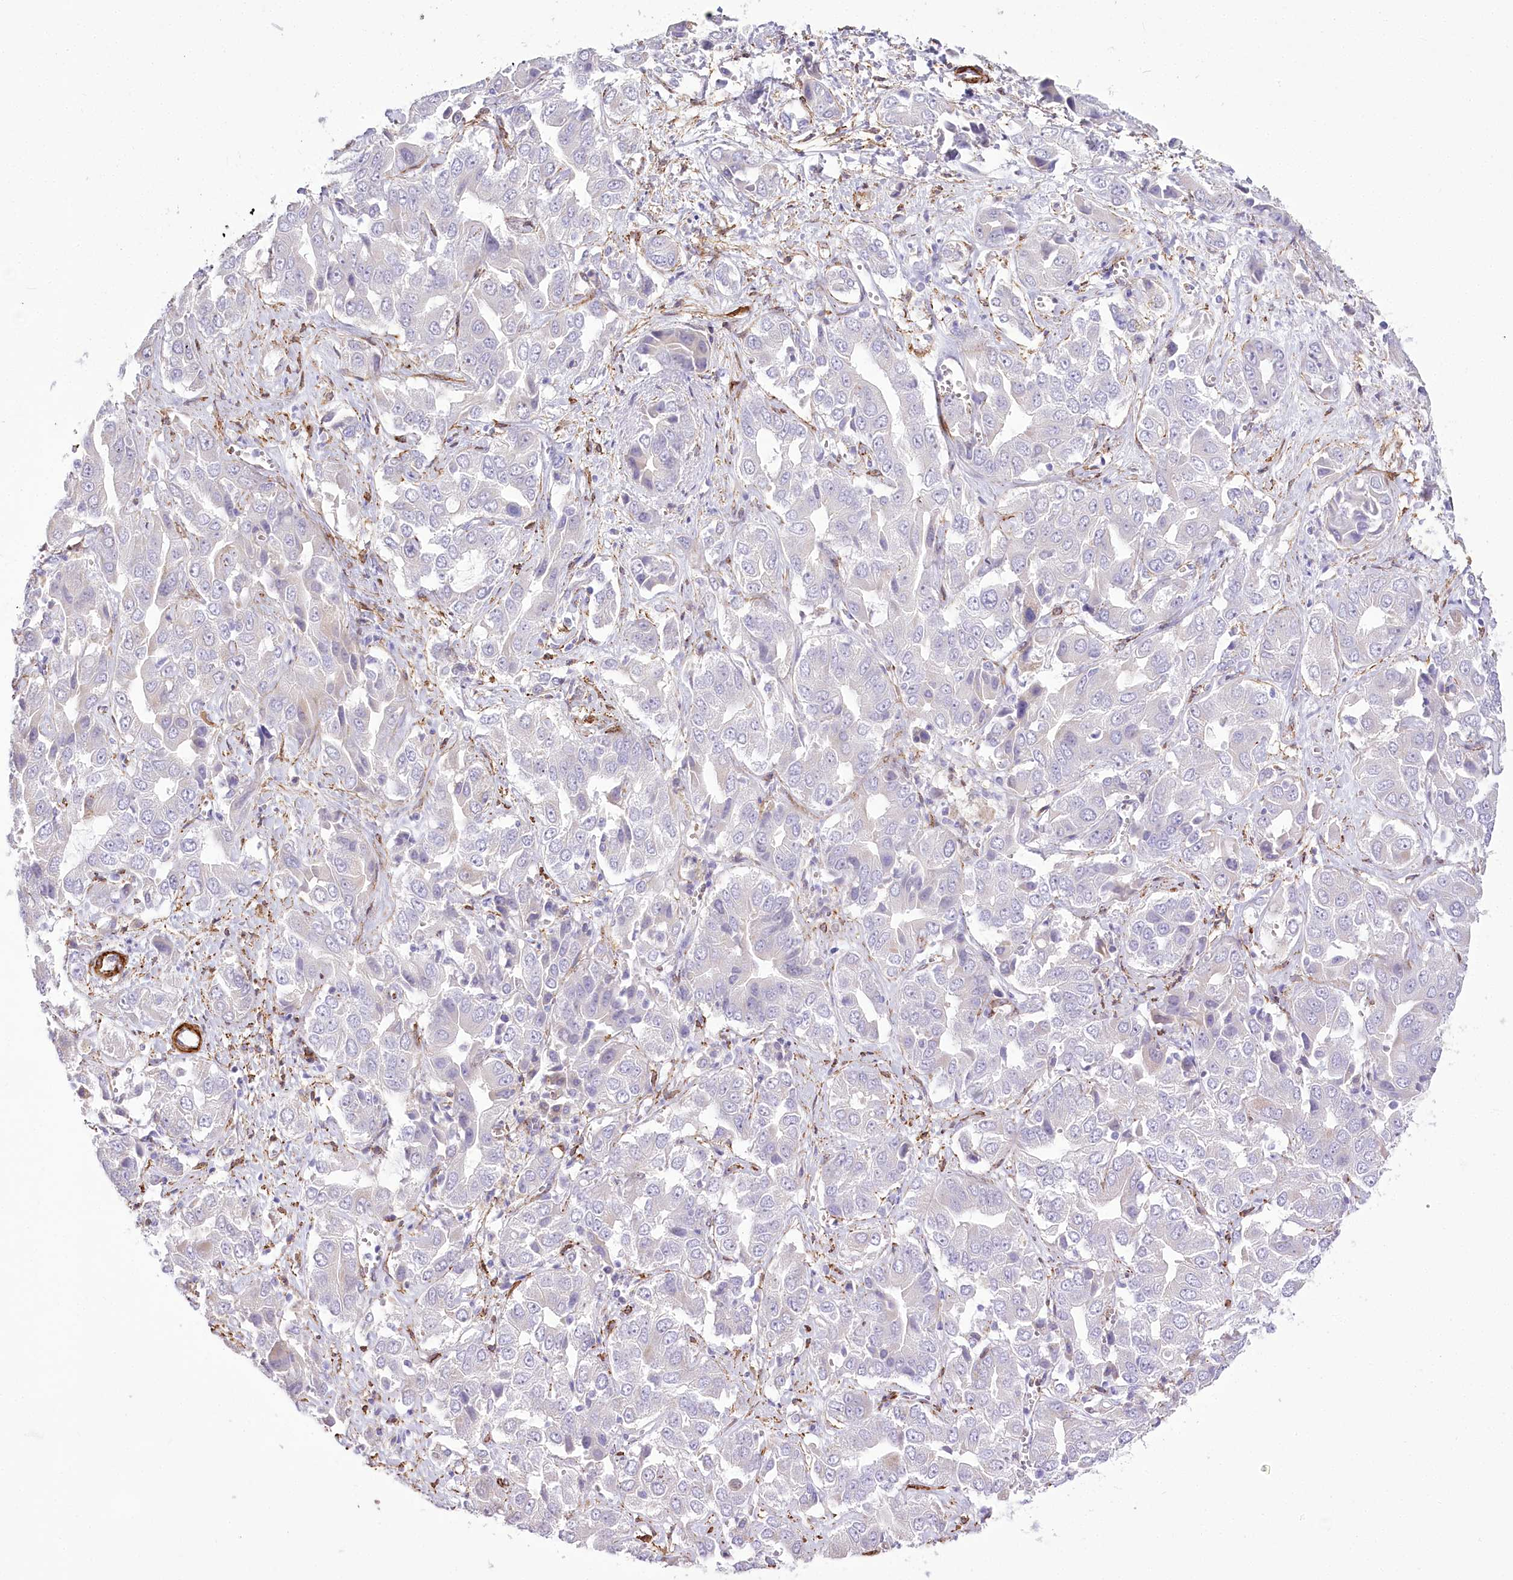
{"staining": {"intensity": "negative", "quantity": "none", "location": "none"}, "tissue": "liver cancer", "cell_type": "Tumor cells", "image_type": "cancer", "snomed": [{"axis": "morphology", "description": "Cholangiocarcinoma"}, {"axis": "topography", "description": "Liver"}], "caption": "Immunohistochemistry of liver cholangiocarcinoma shows no expression in tumor cells.", "gene": "SYNPO2", "patient": {"sex": "female", "age": 52}}